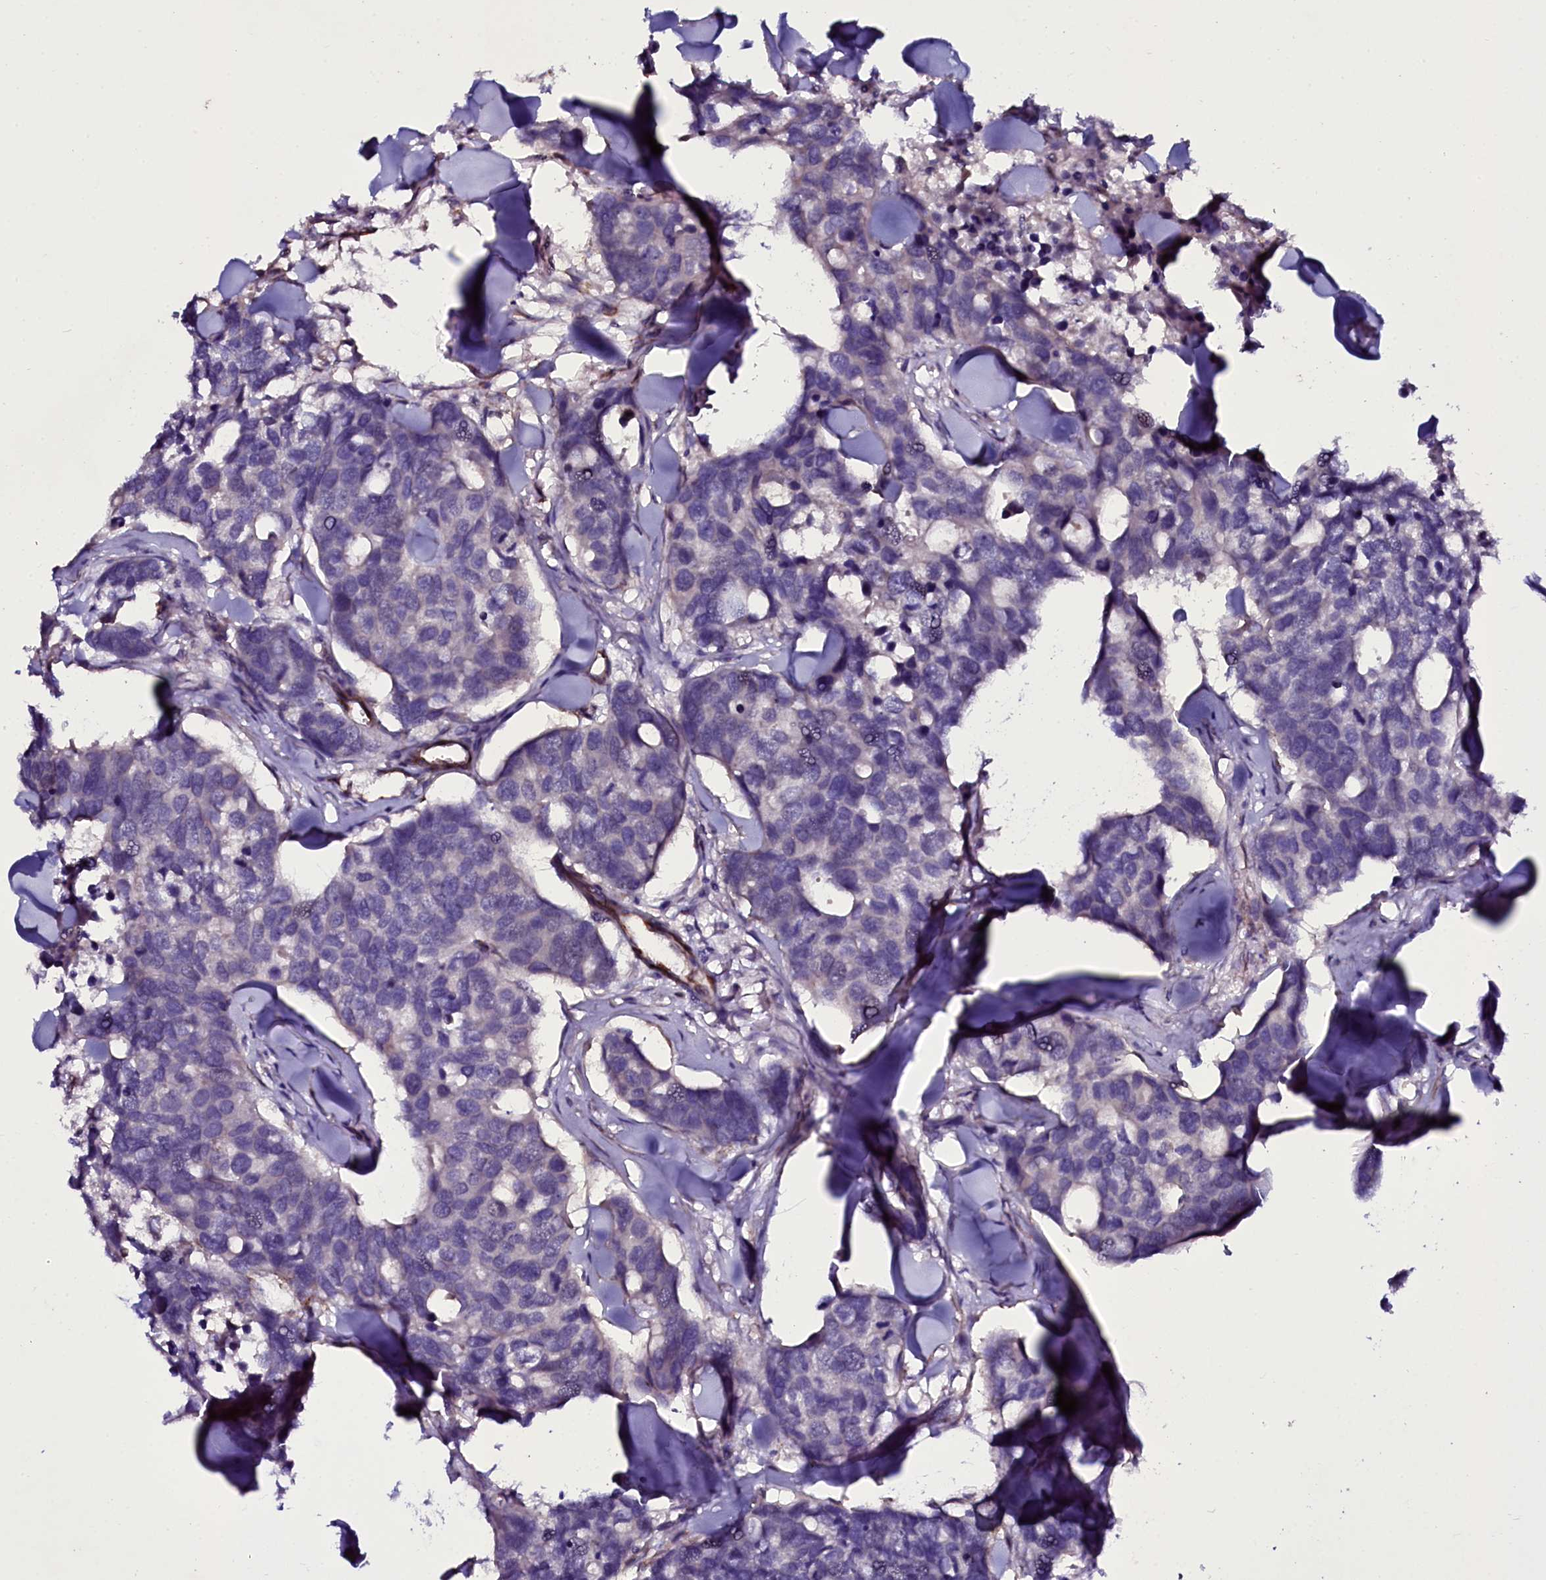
{"staining": {"intensity": "negative", "quantity": "none", "location": "none"}, "tissue": "breast cancer", "cell_type": "Tumor cells", "image_type": "cancer", "snomed": [{"axis": "morphology", "description": "Duct carcinoma"}, {"axis": "topography", "description": "Breast"}], "caption": "This is an IHC image of human breast cancer (intraductal carcinoma). There is no expression in tumor cells.", "gene": "MEX3C", "patient": {"sex": "female", "age": 83}}